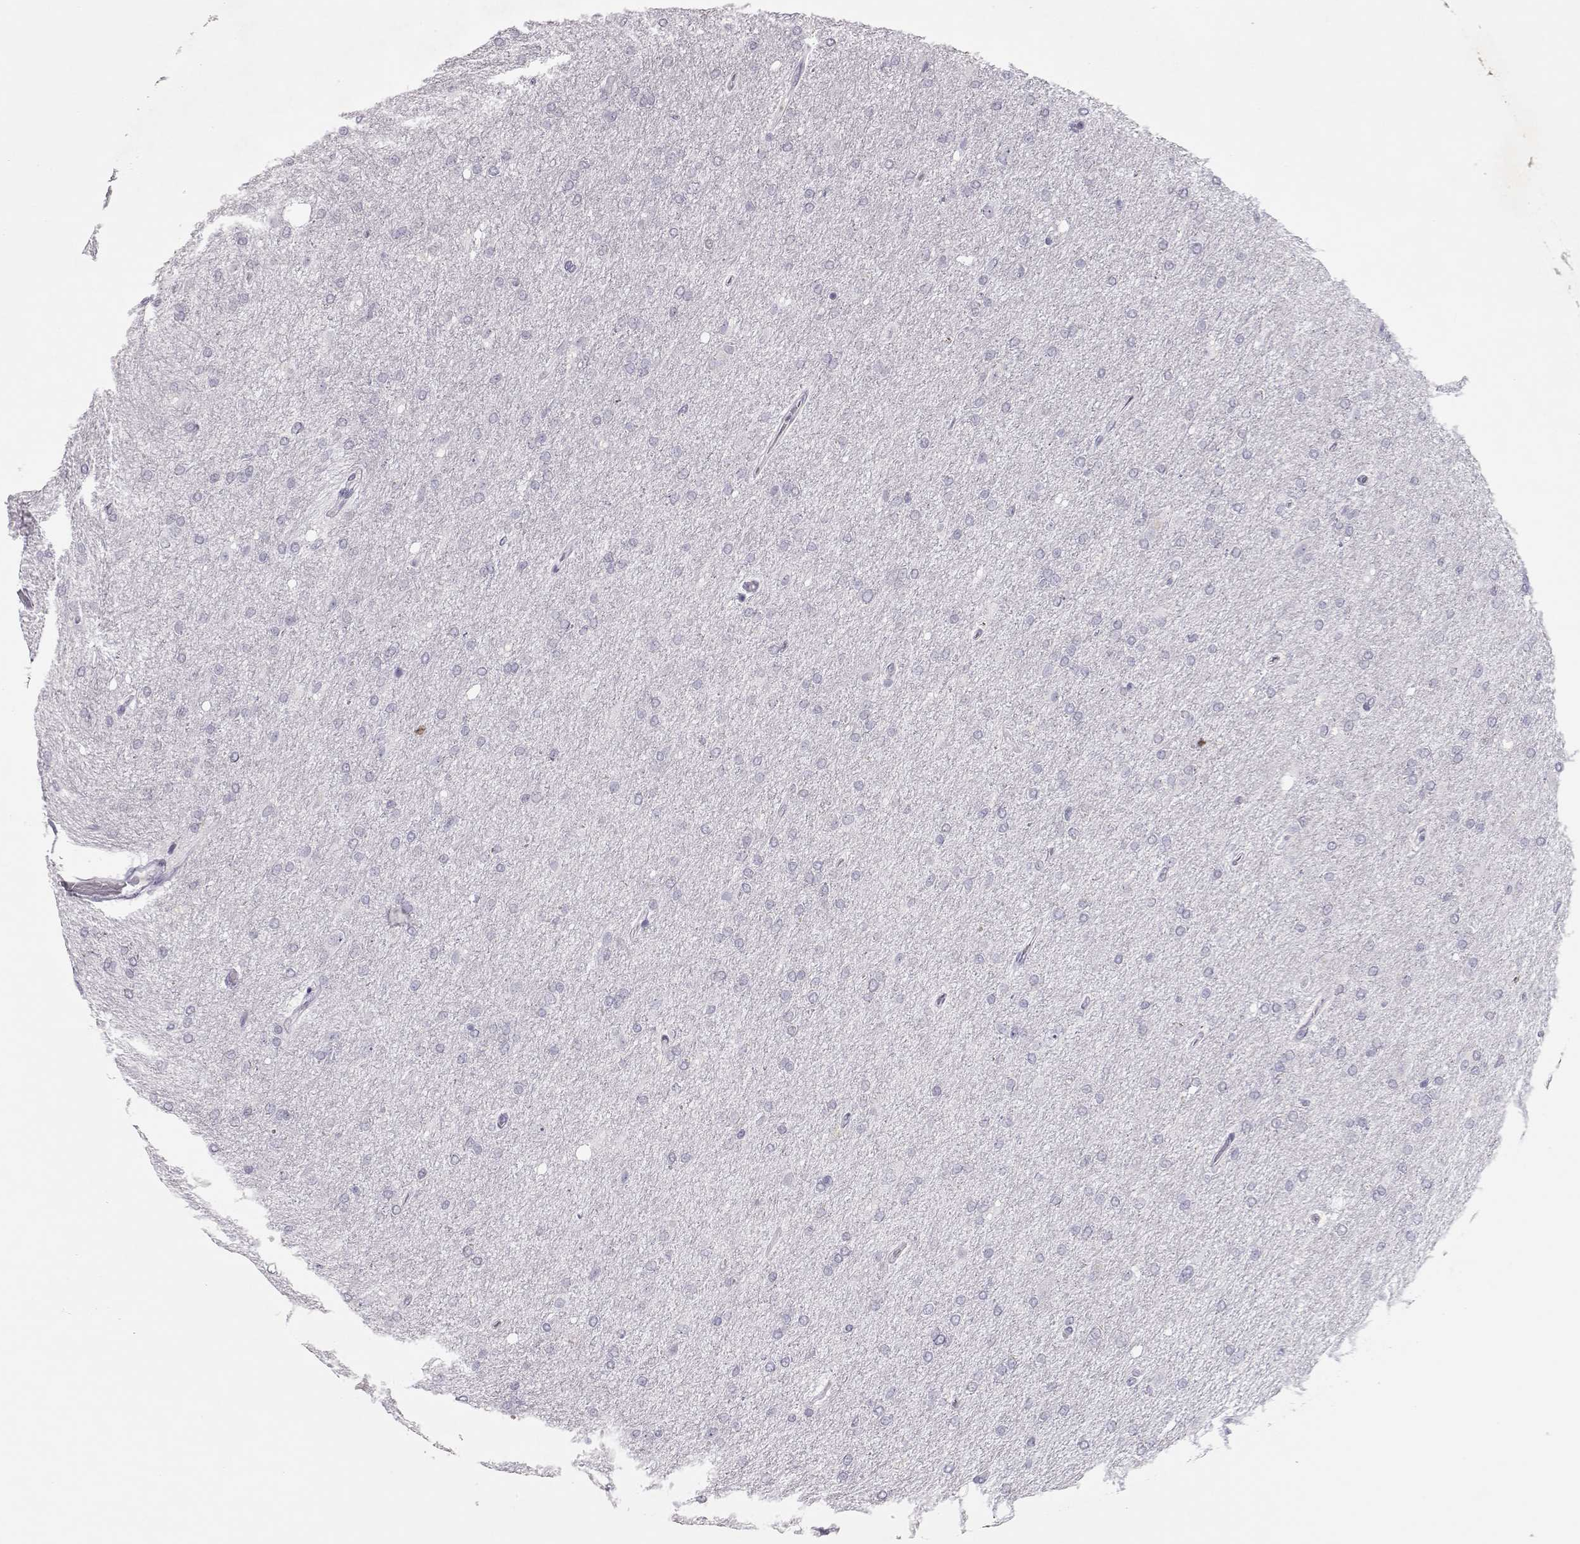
{"staining": {"intensity": "negative", "quantity": "none", "location": "none"}, "tissue": "glioma", "cell_type": "Tumor cells", "image_type": "cancer", "snomed": [{"axis": "morphology", "description": "Glioma, malignant, High grade"}, {"axis": "topography", "description": "Cerebral cortex"}], "caption": "The image reveals no significant positivity in tumor cells of glioma. (Brightfield microscopy of DAB immunohistochemistry at high magnification).", "gene": "SGO1", "patient": {"sex": "male", "age": 70}}